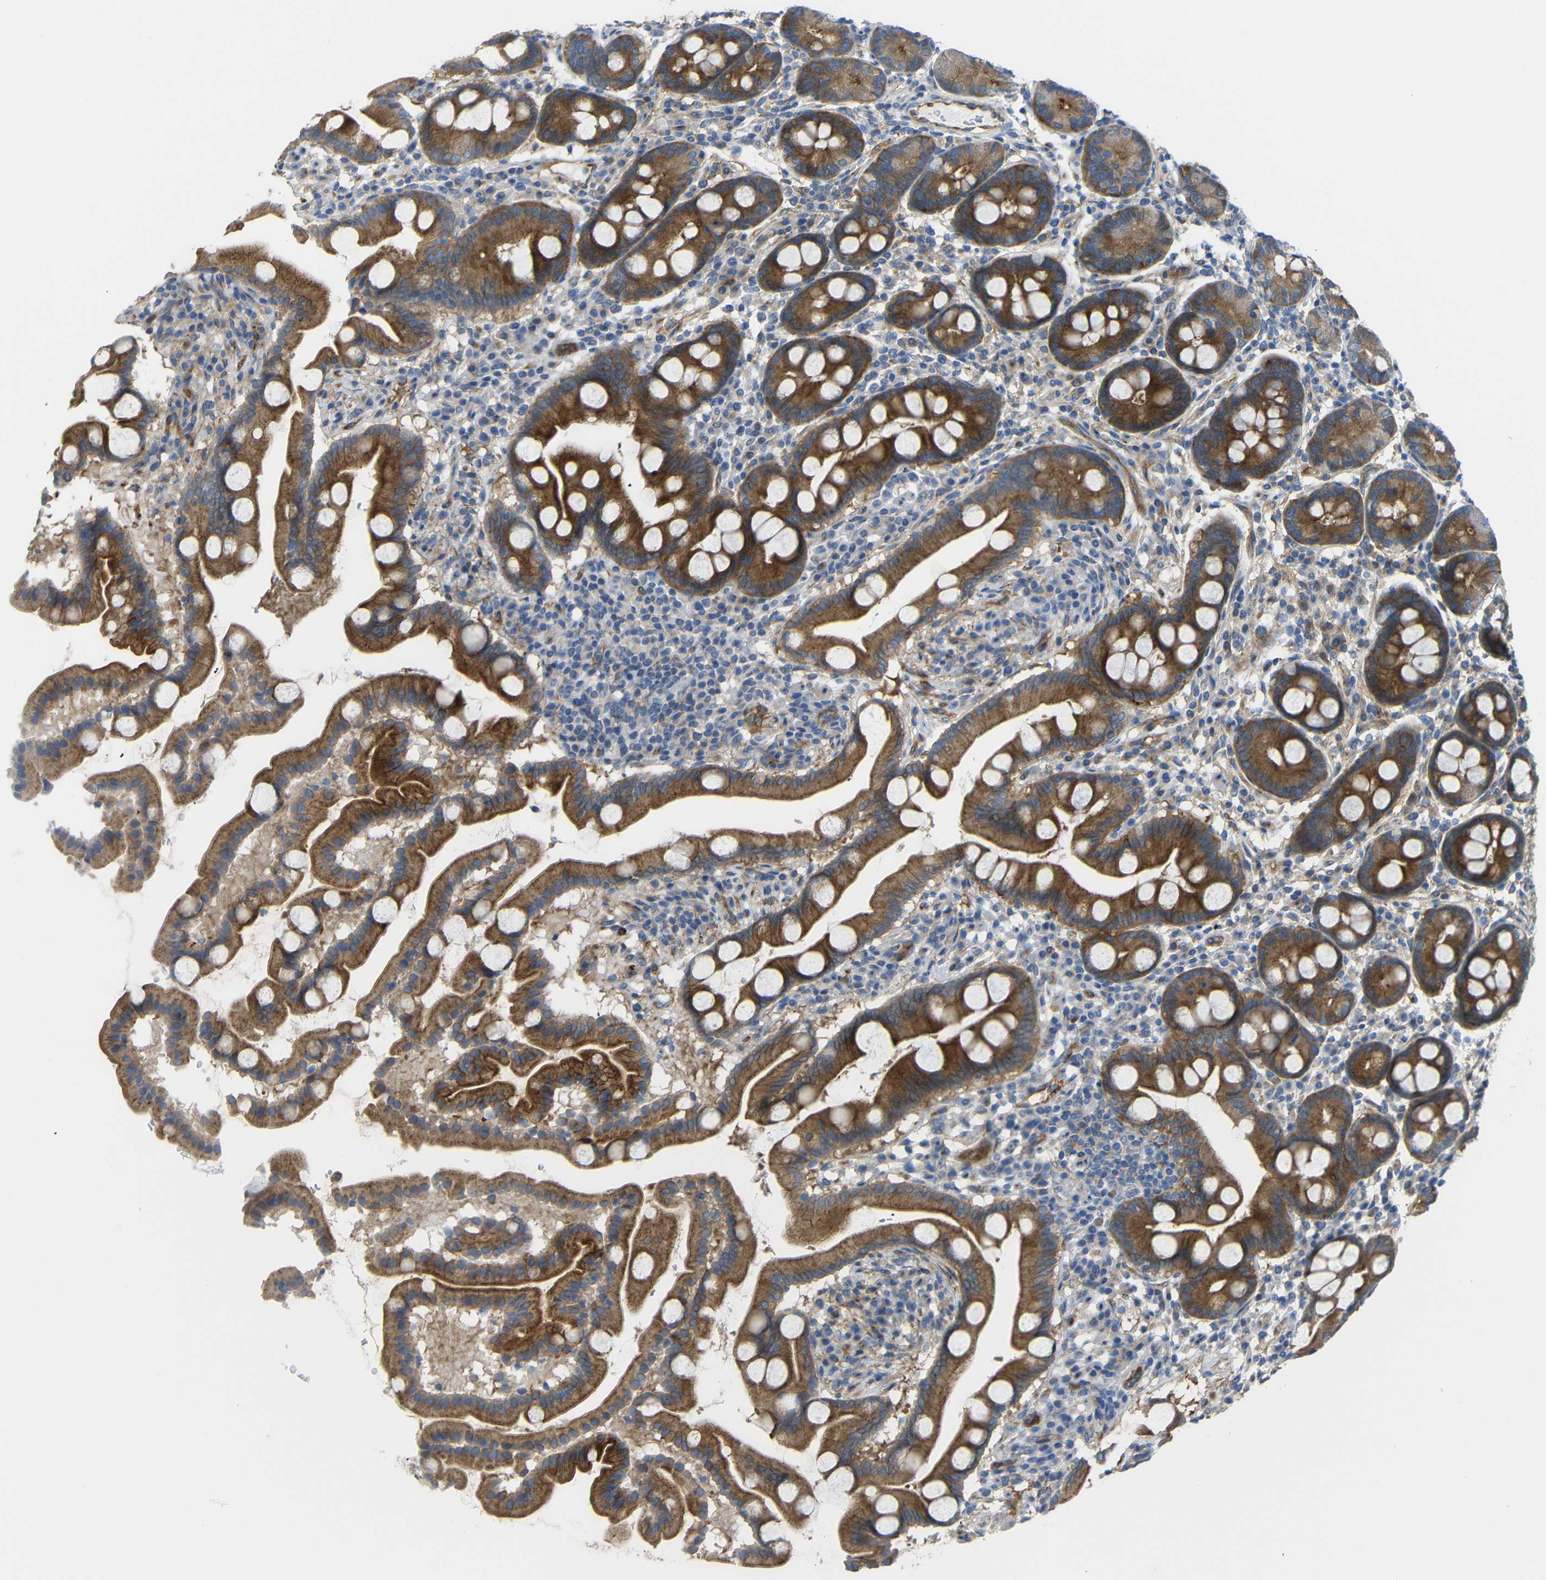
{"staining": {"intensity": "strong", "quantity": ">75%", "location": "cytoplasmic/membranous"}, "tissue": "duodenum", "cell_type": "Glandular cells", "image_type": "normal", "snomed": [{"axis": "morphology", "description": "Normal tissue, NOS"}, {"axis": "topography", "description": "Duodenum"}], "caption": "This is a photomicrograph of IHC staining of normal duodenum, which shows strong positivity in the cytoplasmic/membranous of glandular cells.", "gene": "SYPL1", "patient": {"sex": "male", "age": 50}}